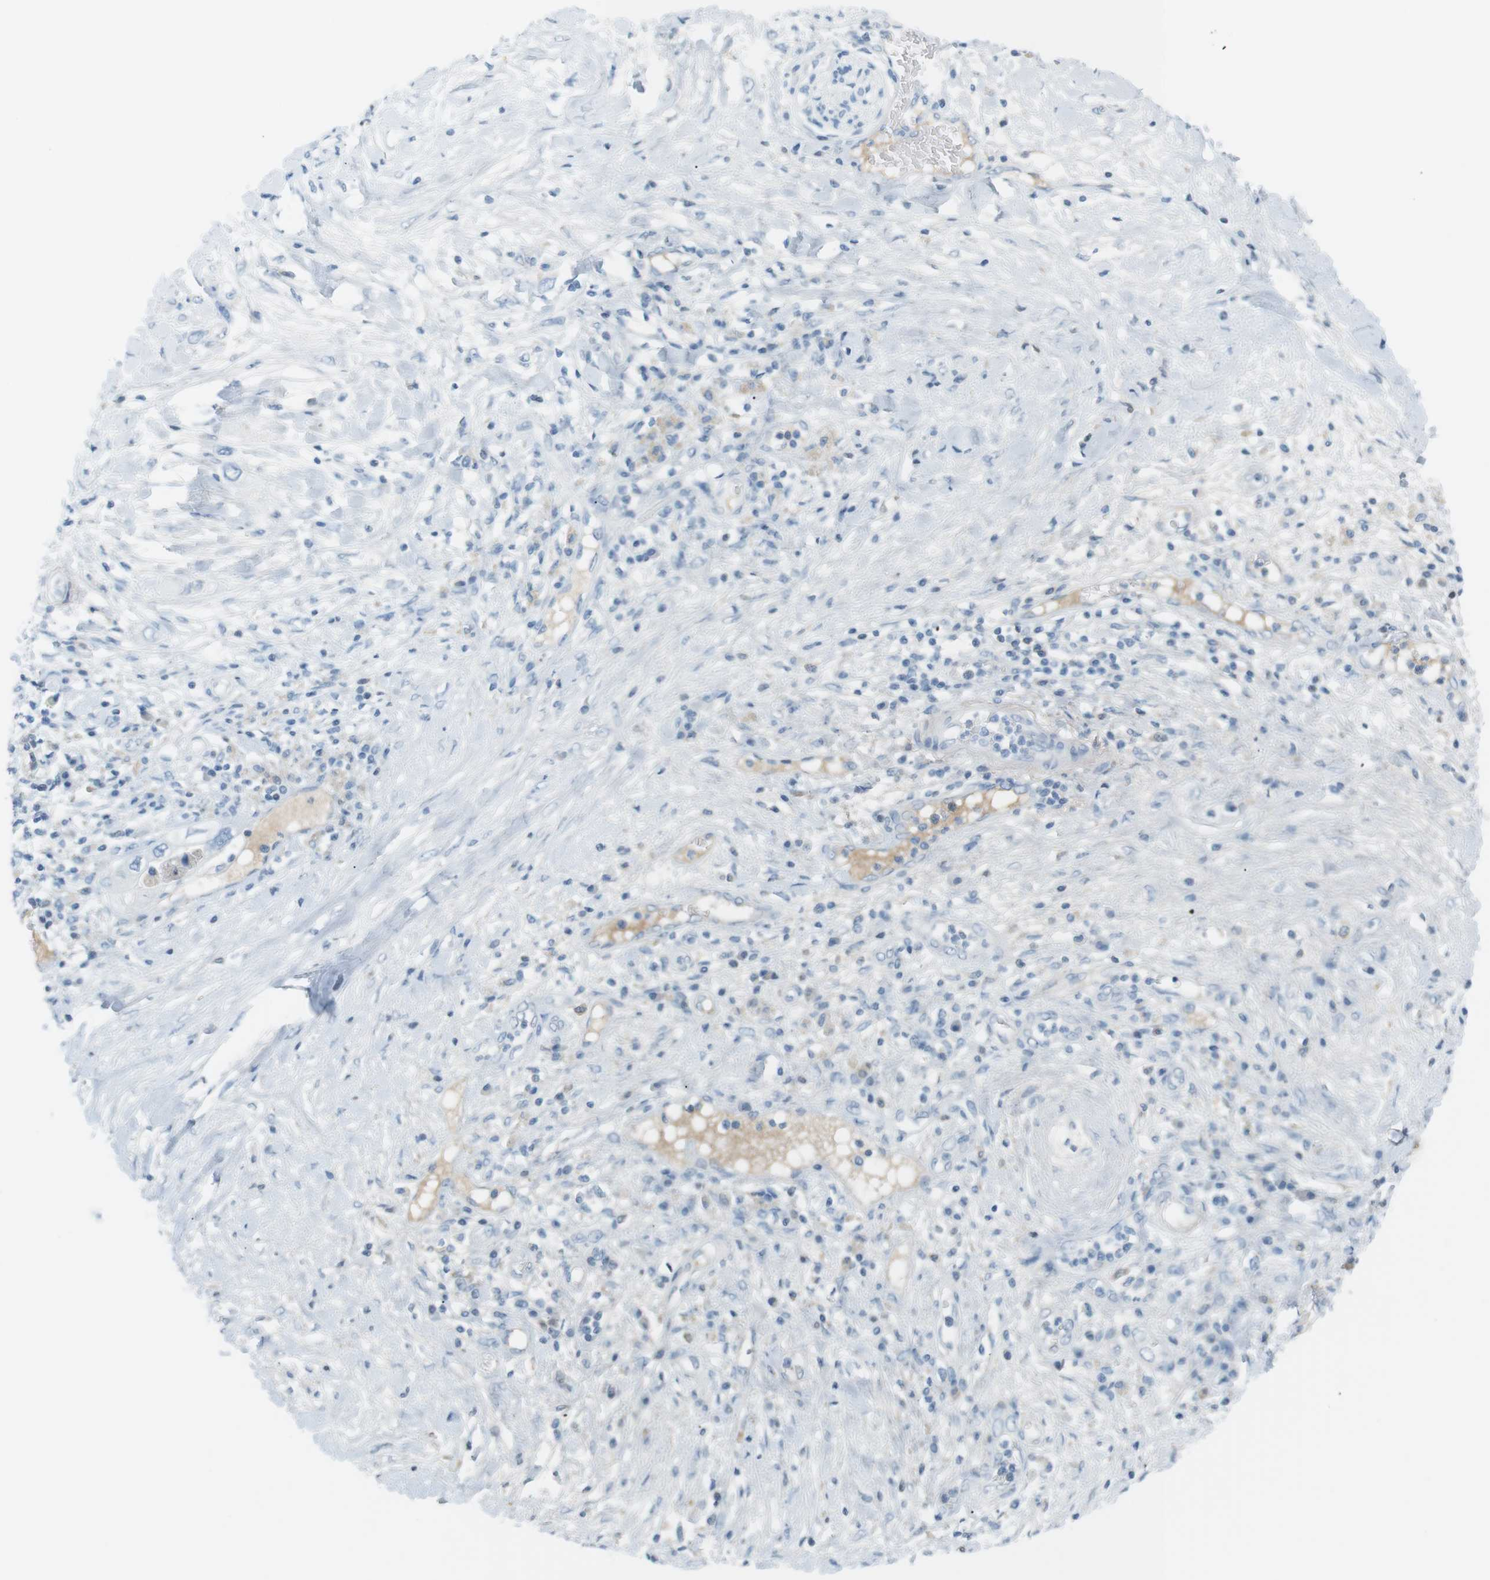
{"staining": {"intensity": "negative", "quantity": "none", "location": "none"}, "tissue": "pancreatic cancer", "cell_type": "Tumor cells", "image_type": "cancer", "snomed": [{"axis": "morphology", "description": "Adenocarcinoma, NOS"}, {"axis": "topography", "description": "Pancreas"}], "caption": "The photomicrograph demonstrates no staining of tumor cells in pancreatic adenocarcinoma.", "gene": "AZGP1", "patient": {"sex": "female", "age": 56}}